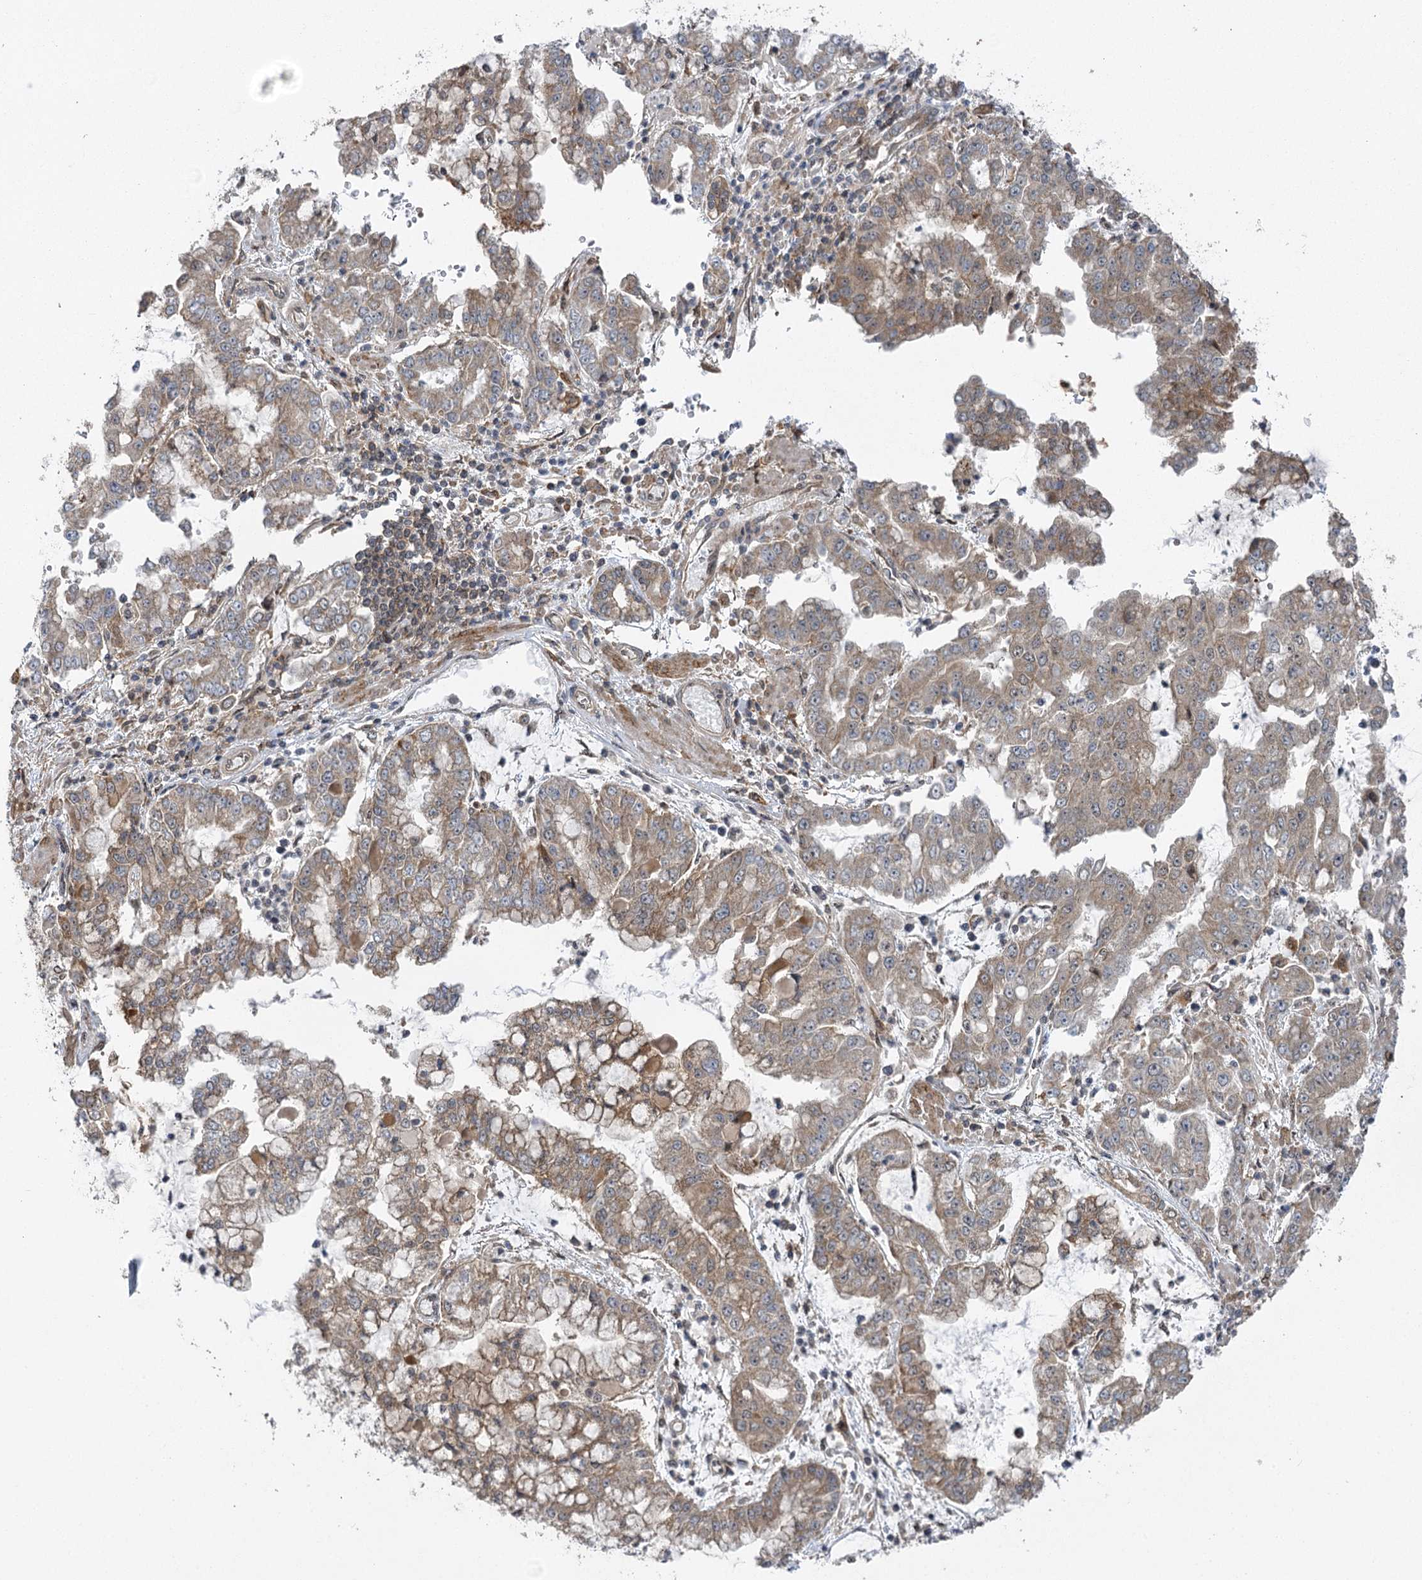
{"staining": {"intensity": "weak", "quantity": ">75%", "location": "cytoplasmic/membranous"}, "tissue": "stomach cancer", "cell_type": "Tumor cells", "image_type": "cancer", "snomed": [{"axis": "morphology", "description": "Adenocarcinoma, NOS"}, {"axis": "topography", "description": "Stomach"}], "caption": "Immunohistochemistry micrograph of neoplastic tissue: stomach cancer (adenocarcinoma) stained using immunohistochemistry reveals low levels of weak protein expression localized specifically in the cytoplasmic/membranous of tumor cells, appearing as a cytoplasmic/membranous brown color.", "gene": "C12orf4", "patient": {"sex": "male", "age": 76}}